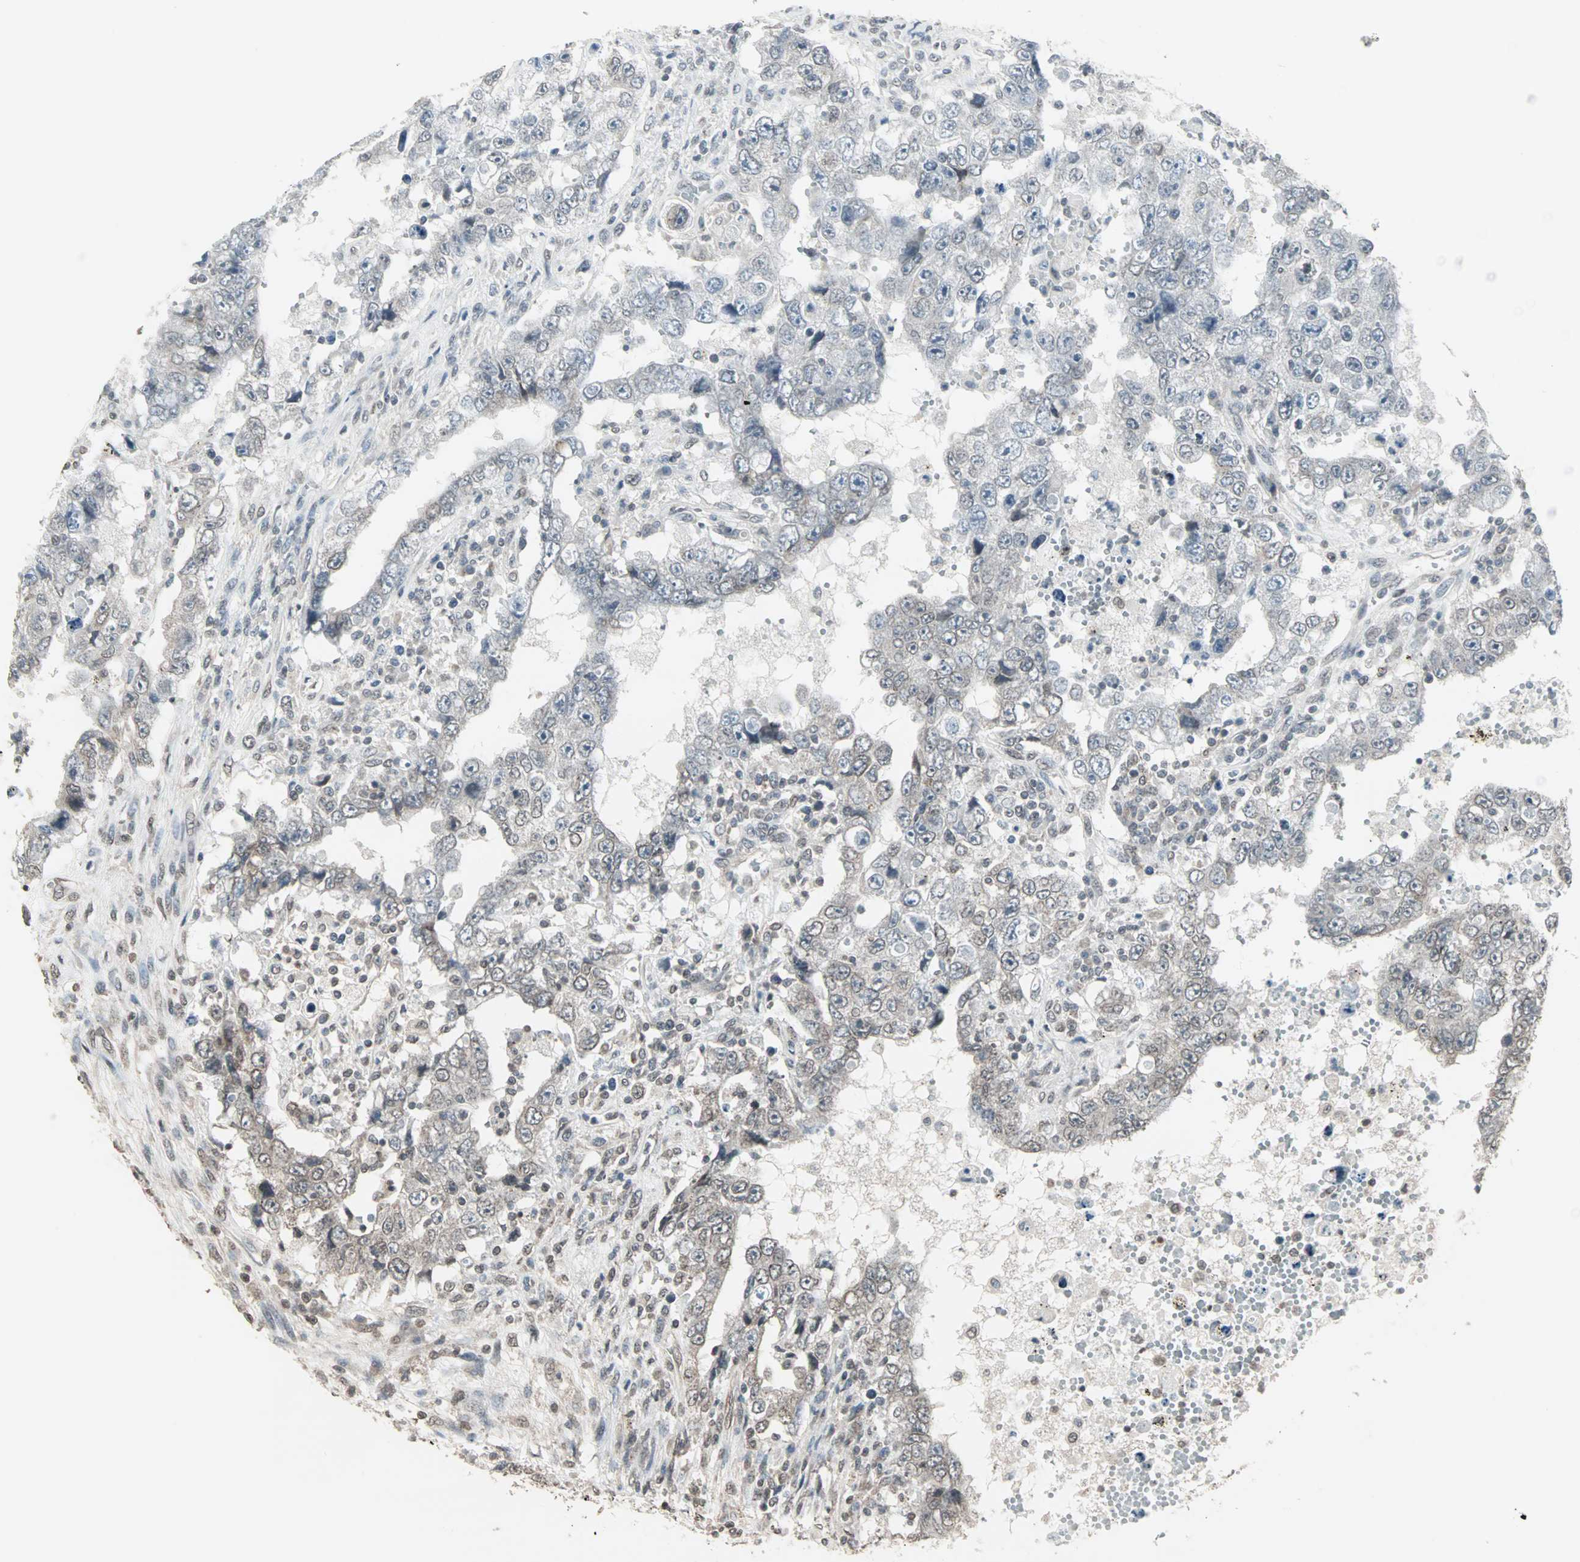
{"staining": {"intensity": "weak", "quantity": "<25%", "location": "cytoplasmic/membranous,nuclear"}, "tissue": "testis cancer", "cell_type": "Tumor cells", "image_type": "cancer", "snomed": [{"axis": "morphology", "description": "Carcinoma, Embryonal, NOS"}, {"axis": "topography", "description": "Testis"}], "caption": "Testis cancer (embryonal carcinoma) stained for a protein using immunohistochemistry exhibits no staining tumor cells.", "gene": "CBLC", "patient": {"sex": "male", "age": 26}}